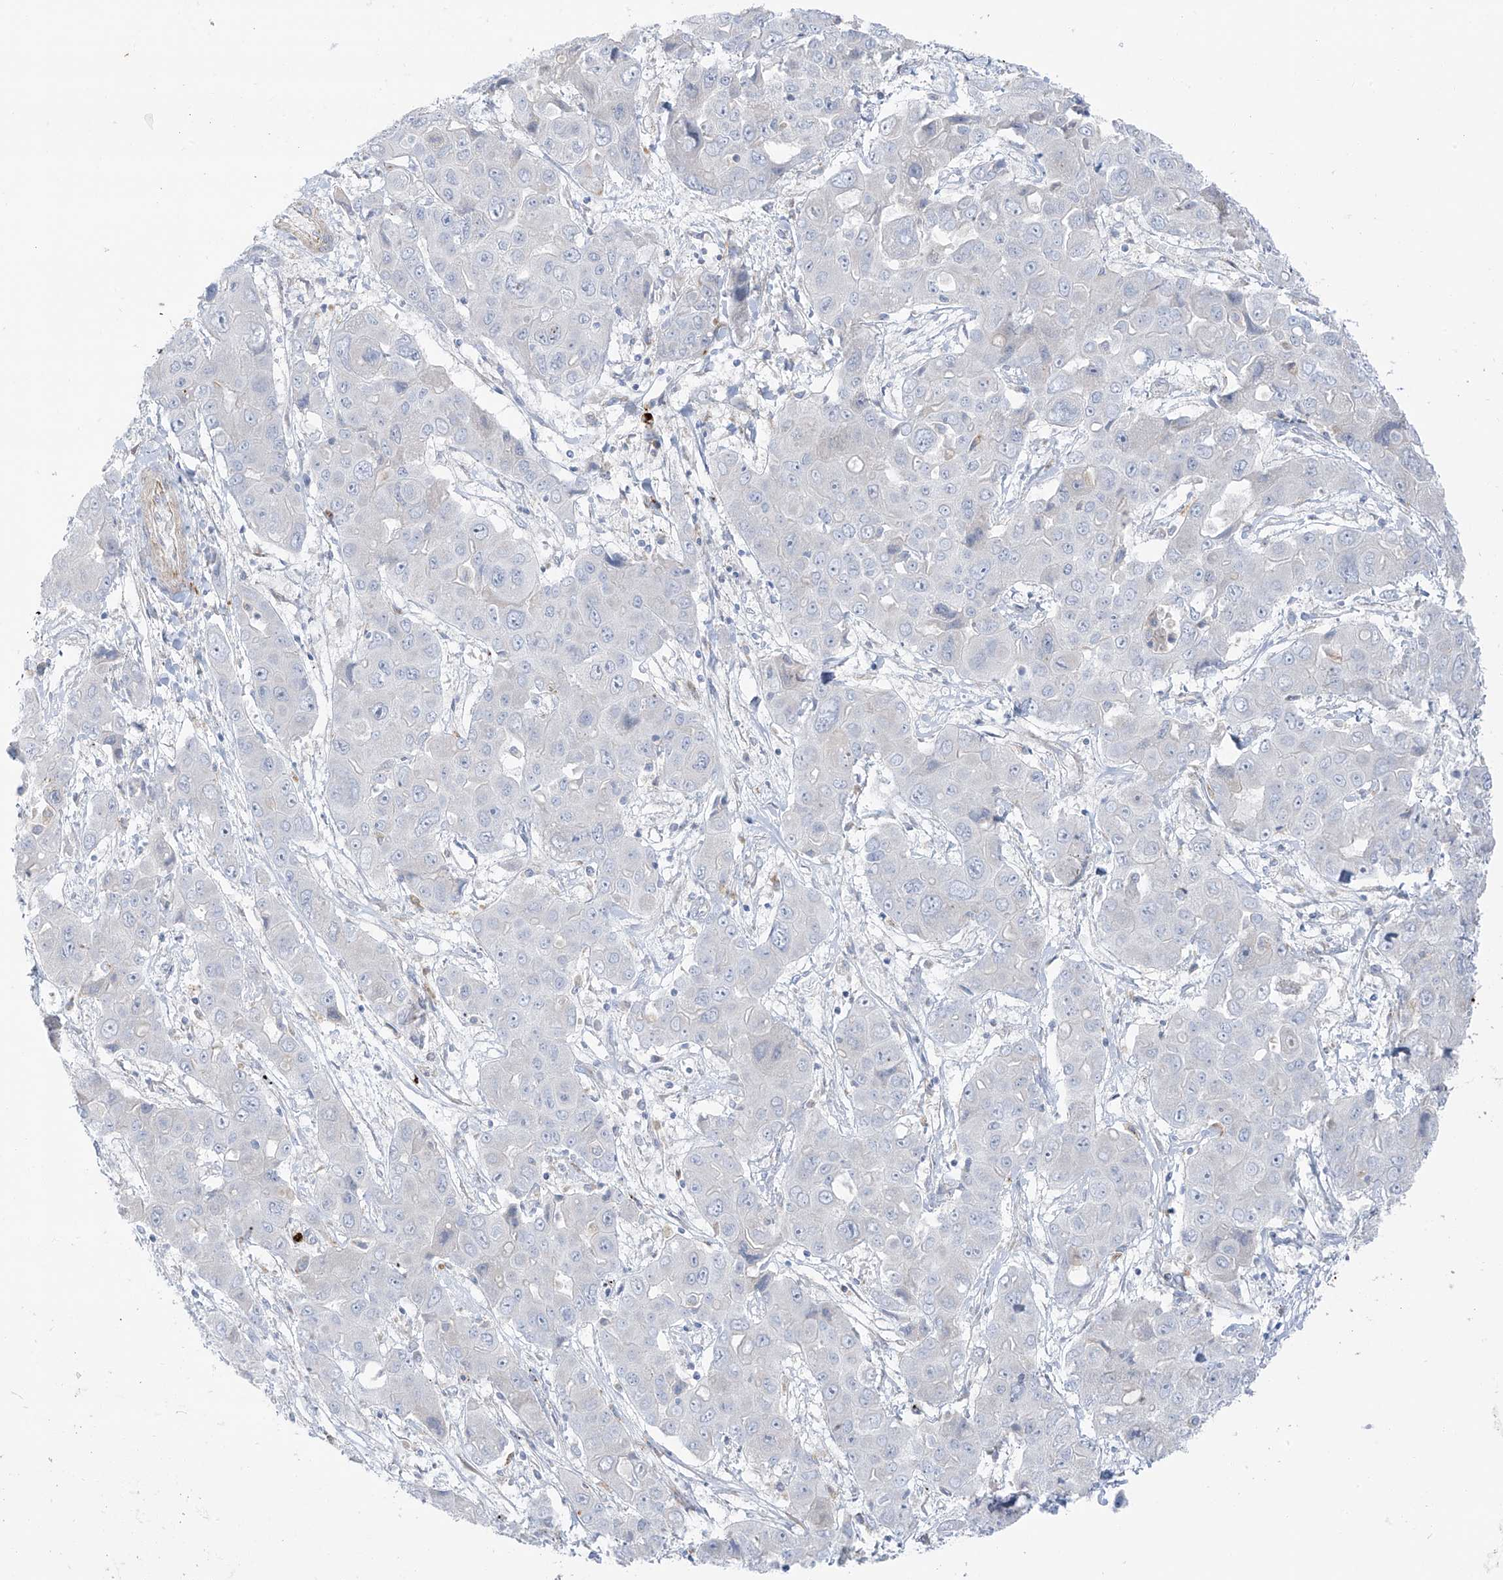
{"staining": {"intensity": "negative", "quantity": "none", "location": "none"}, "tissue": "liver cancer", "cell_type": "Tumor cells", "image_type": "cancer", "snomed": [{"axis": "morphology", "description": "Cholangiocarcinoma"}, {"axis": "topography", "description": "Liver"}], "caption": "The IHC image has no significant staining in tumor cells of liver cholangiocarcinoma tissue.", "gene": "TAL2", "patient": {"sex": "male", "age": 67}}